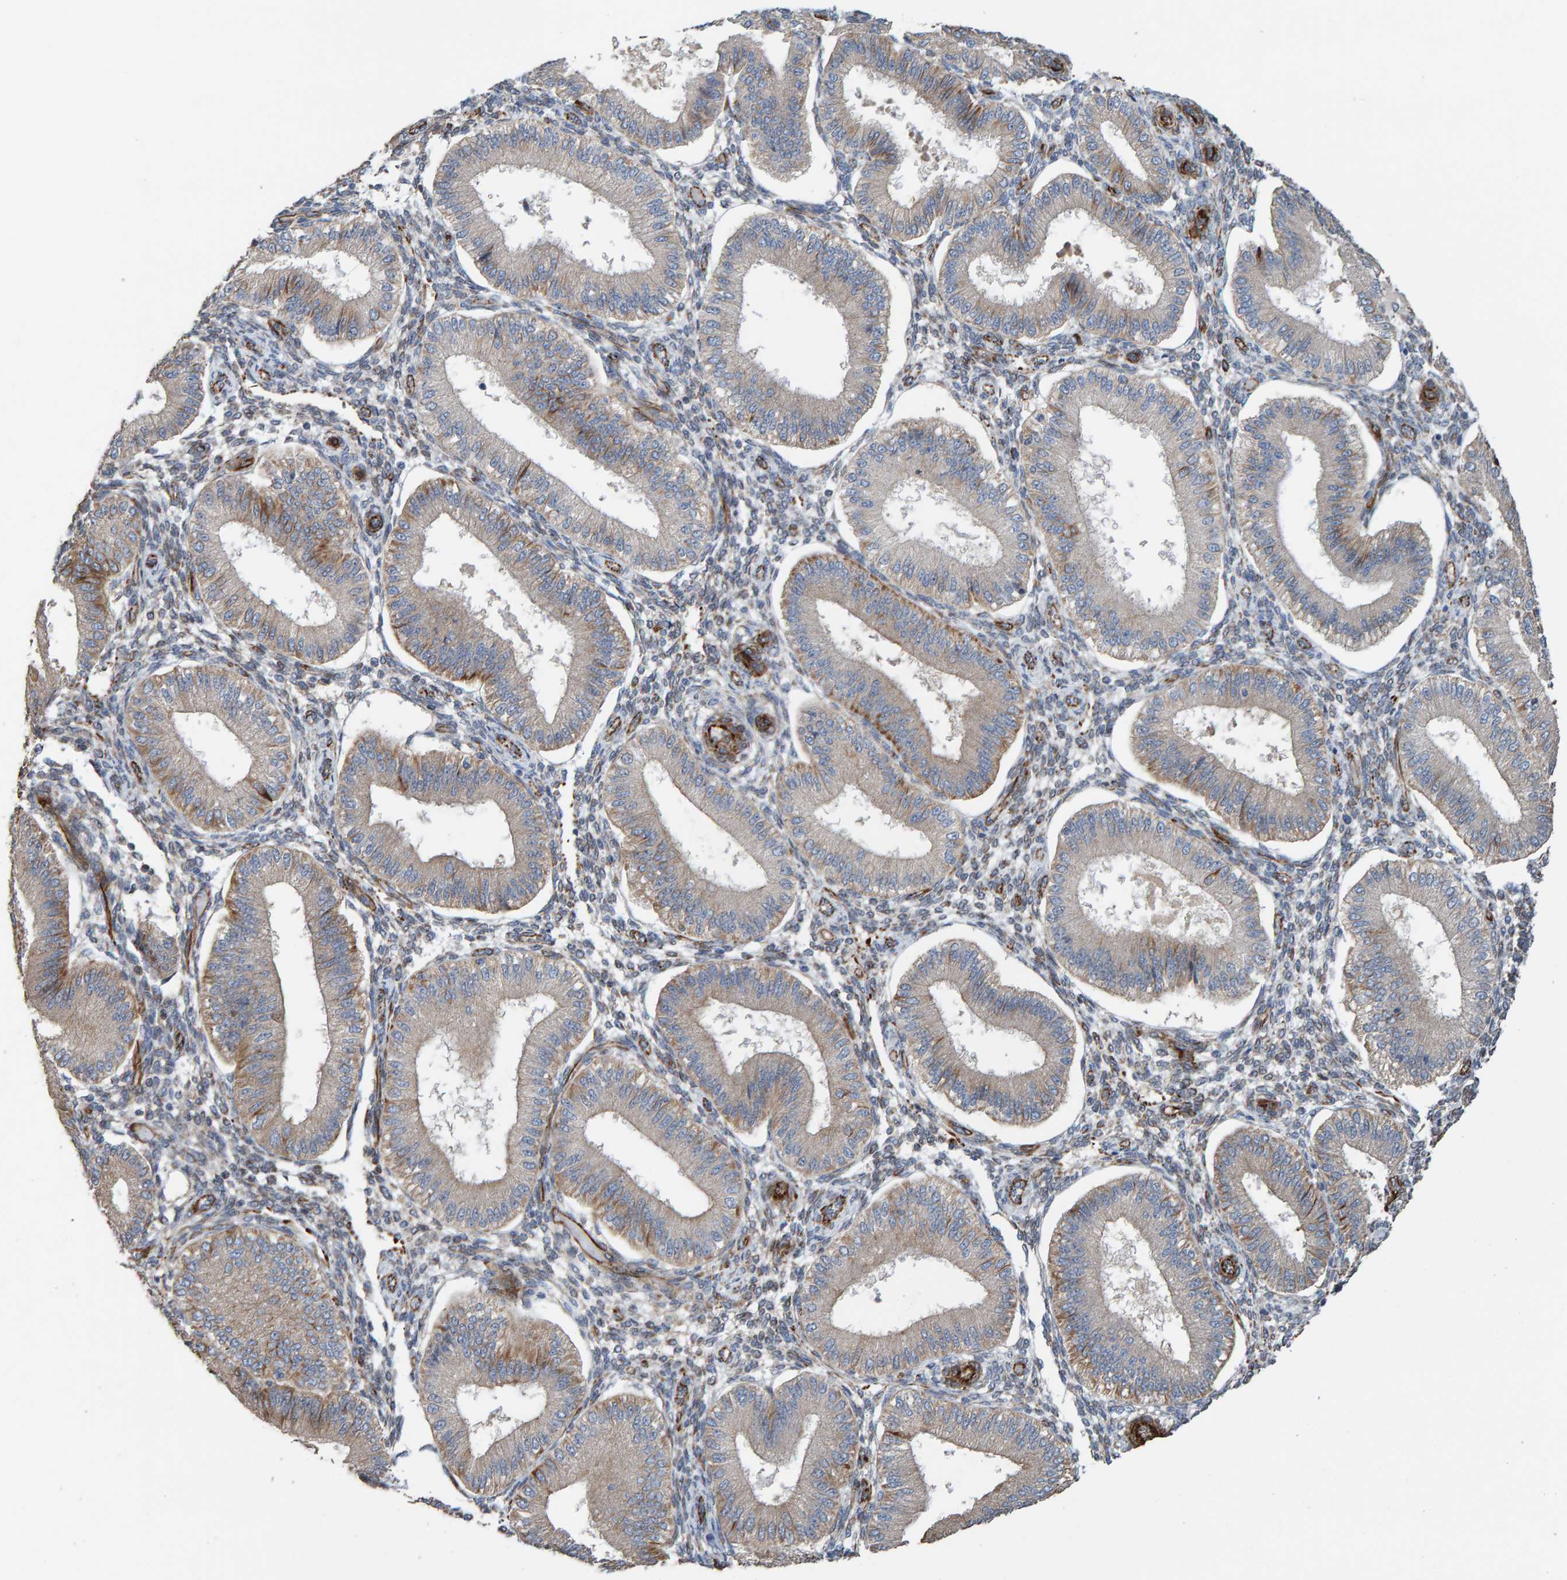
{"staining": {"intensity": "weak", "quantity": "<25%", "location": "cytoplasmic/membranous"}, "tissue": "endometrium", "cell_type": "Cells in endometrial stroma", "image_type": "normal", "snomed": [{"axis": "morphology", "description": "Normal tissue, NOS"}, {"axis": "topography", "description": "Endometrium"}], "caption": "IHC of benign endometrium exhibits no staining in cells in endometrial stroma. Brightfield microscopy of immunohistochemistry stained with DAB (brown) and hematoxylin (blue), captured at high magnification.", "gene": "ZNF347", "patient": {"sex": "female", "age": 39}}